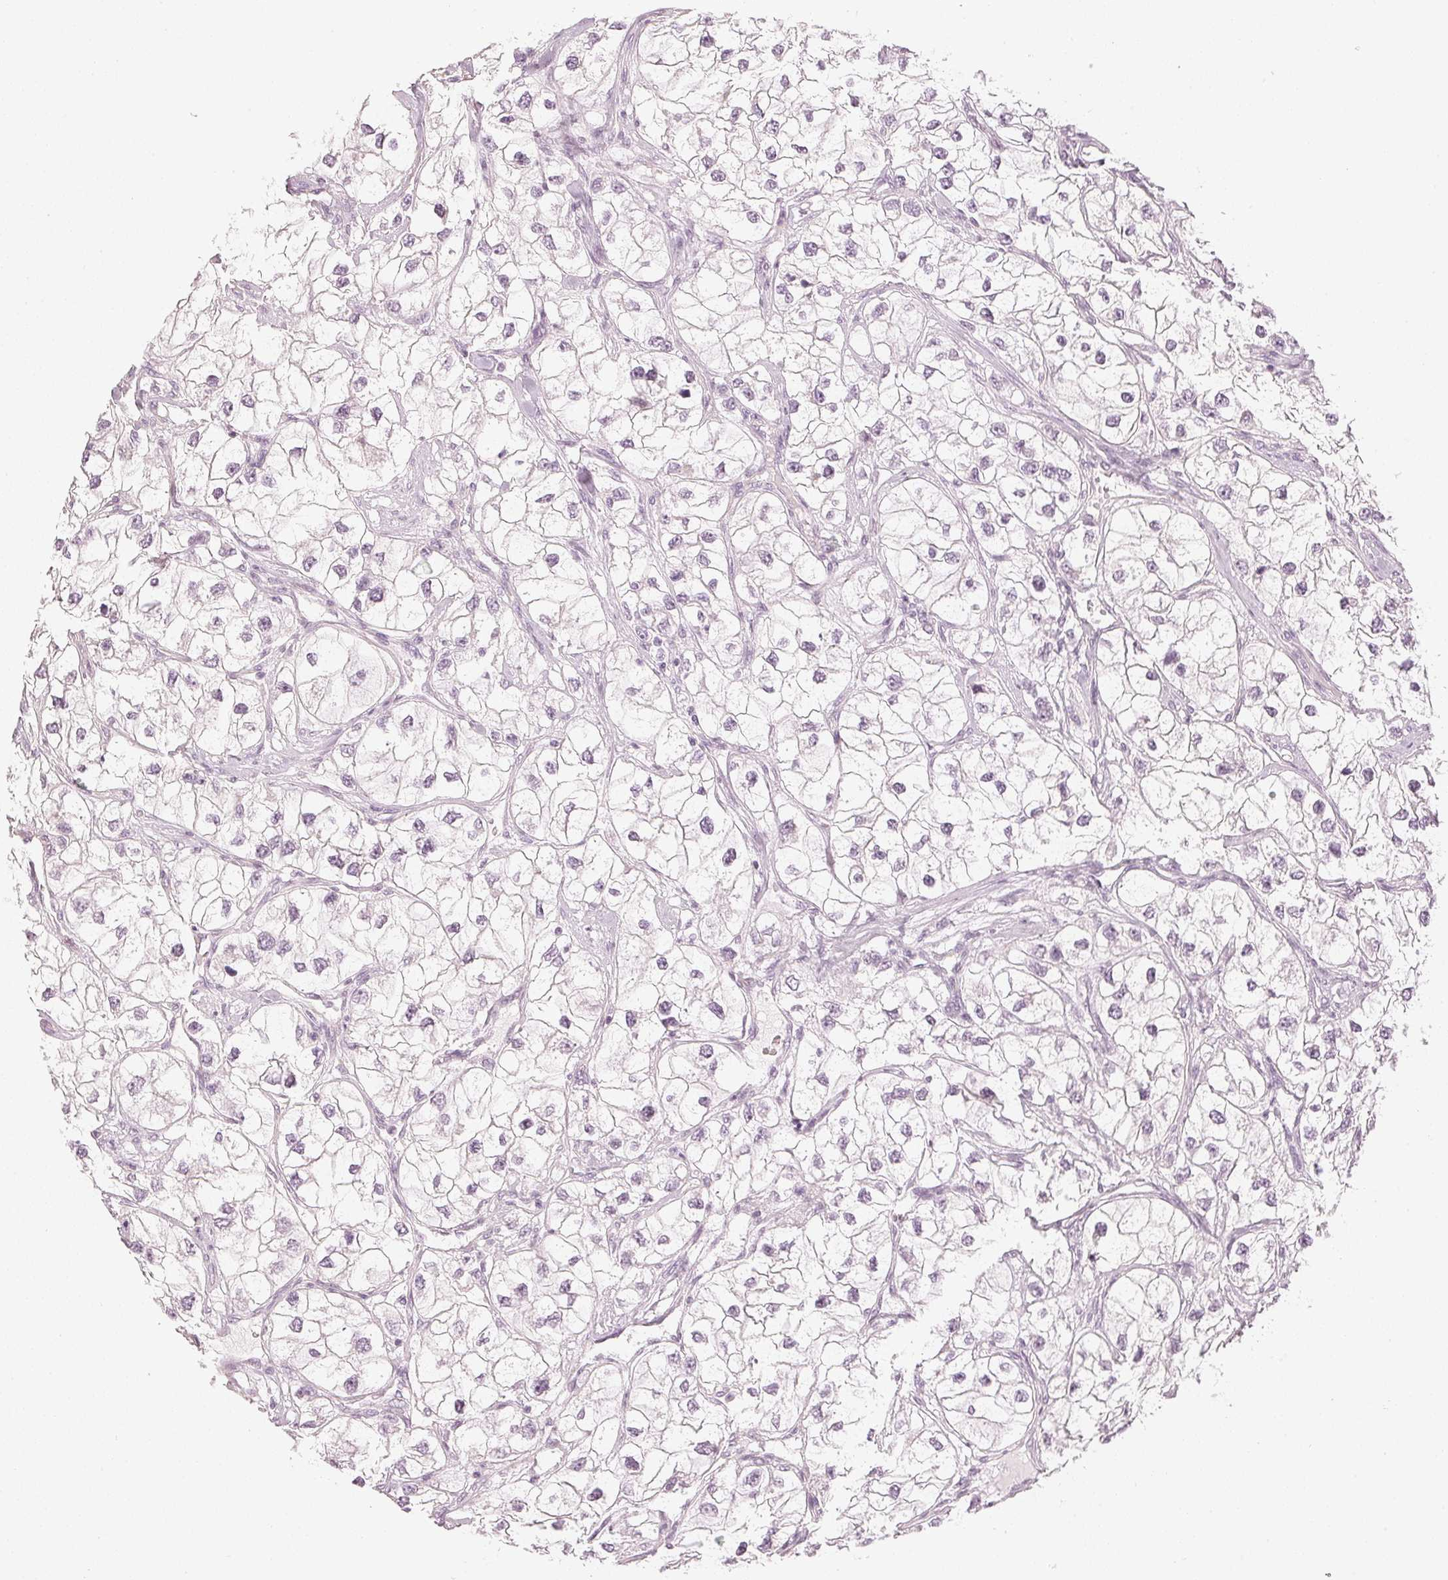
{"staining": {"intensity": "negative", "quantity": "none", "location": "none"}, "tissue": "renal cancer", "cell_type": "Tumor cells", "image_type": "cancer", "snomed": [{"axis": "morphology", "description": "Adenocarcinoma, NOS"}, {"axis": "topography", "description": "Kidney"}], "caption": "High power microscopy histopathology image of an immunohistochemistry micrograph of adenocarcinoma (renal), revealing no significant positivity in tumor cells.", "gene": "APLP1", "patient": {"sex": "male", "age": 59}}